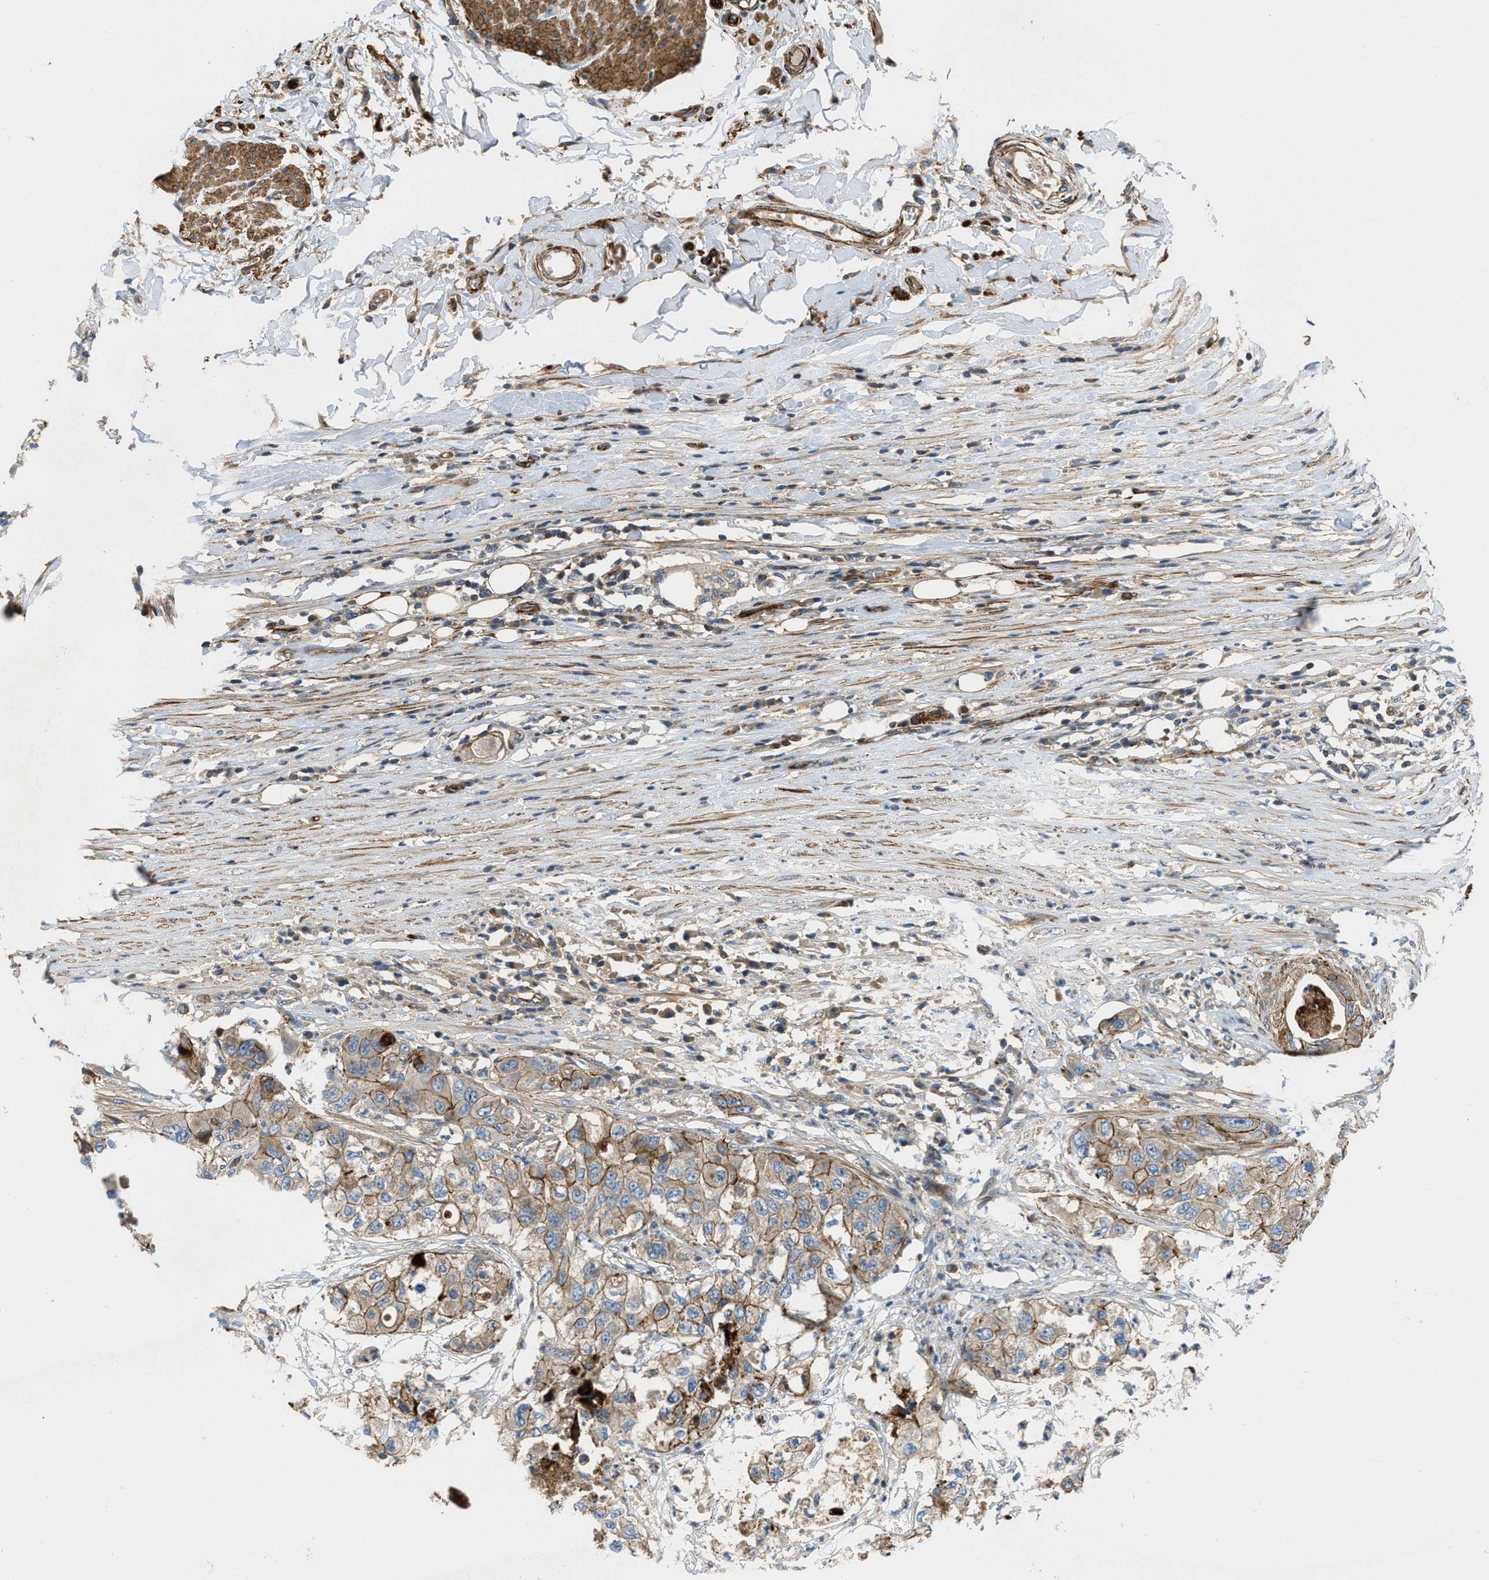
{"staining": {"intensity": "moderate", "quantity": ">75%", "location": "cytoplasmic/membranous"}, "tissue": "pancreatic cancer", "cell_type": "Tumor cells", "image_type": "cancer", "snomed": [{"axis": "morphology", "description": "Adenocarcinoma, NOS"}, {"axis": "topography", "description": "Pancreas"}], "caption": "Human pancreatic cancer stained with a protein marker shows moderate staining in tumor cells.", "gene": "NYNRIN", "patient": {"sex": "female", "age": 78}}